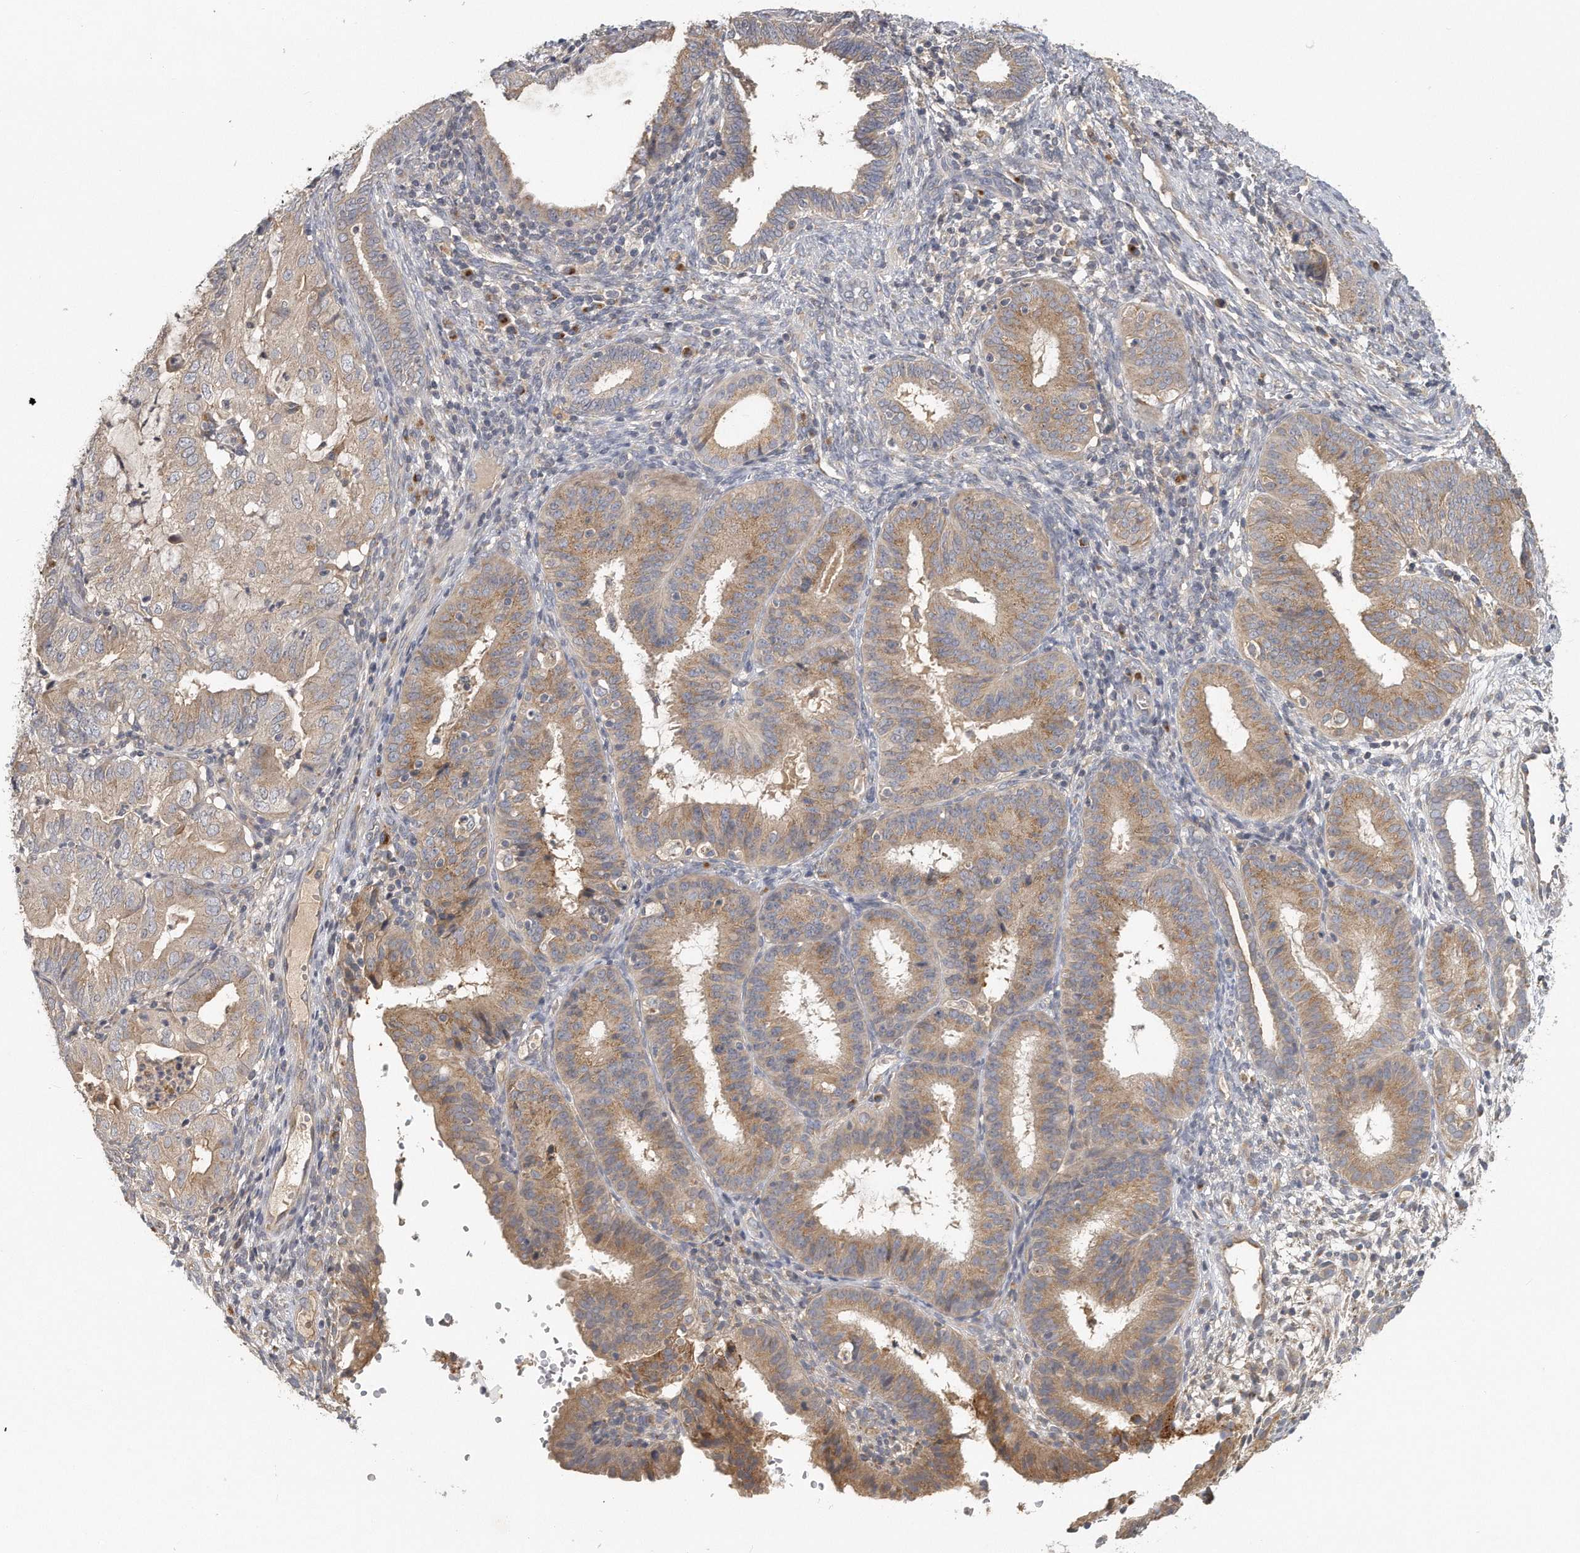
{"staining": {"intensity": "moderate", "quantity": "25%-75%", "location": "cytoplasmic/membranous"}, "tissue": "endometrial cancer", "cell_type": "Tumor cells", "image_type": "cancer", "snomed": [{"axis": "morphology", "description": "Adenocarcinoma, NOS"}, {"axis": "topography", "description": "Endometrium"}], "caption": "Protein analysis of adenocarcinoma (endometrial) tissue shows moderate cytoplasmic/membranous positivity in approximately 25%-75% of tumor cells. Using DAB (3,3'-diaminobenzidine) (brown) and hematoxylin (blue) stains, captured at high magnification using brightfield microscopy.", "gene": "TRAPPC14", "patient": {"sex": "female", "age": 51}}